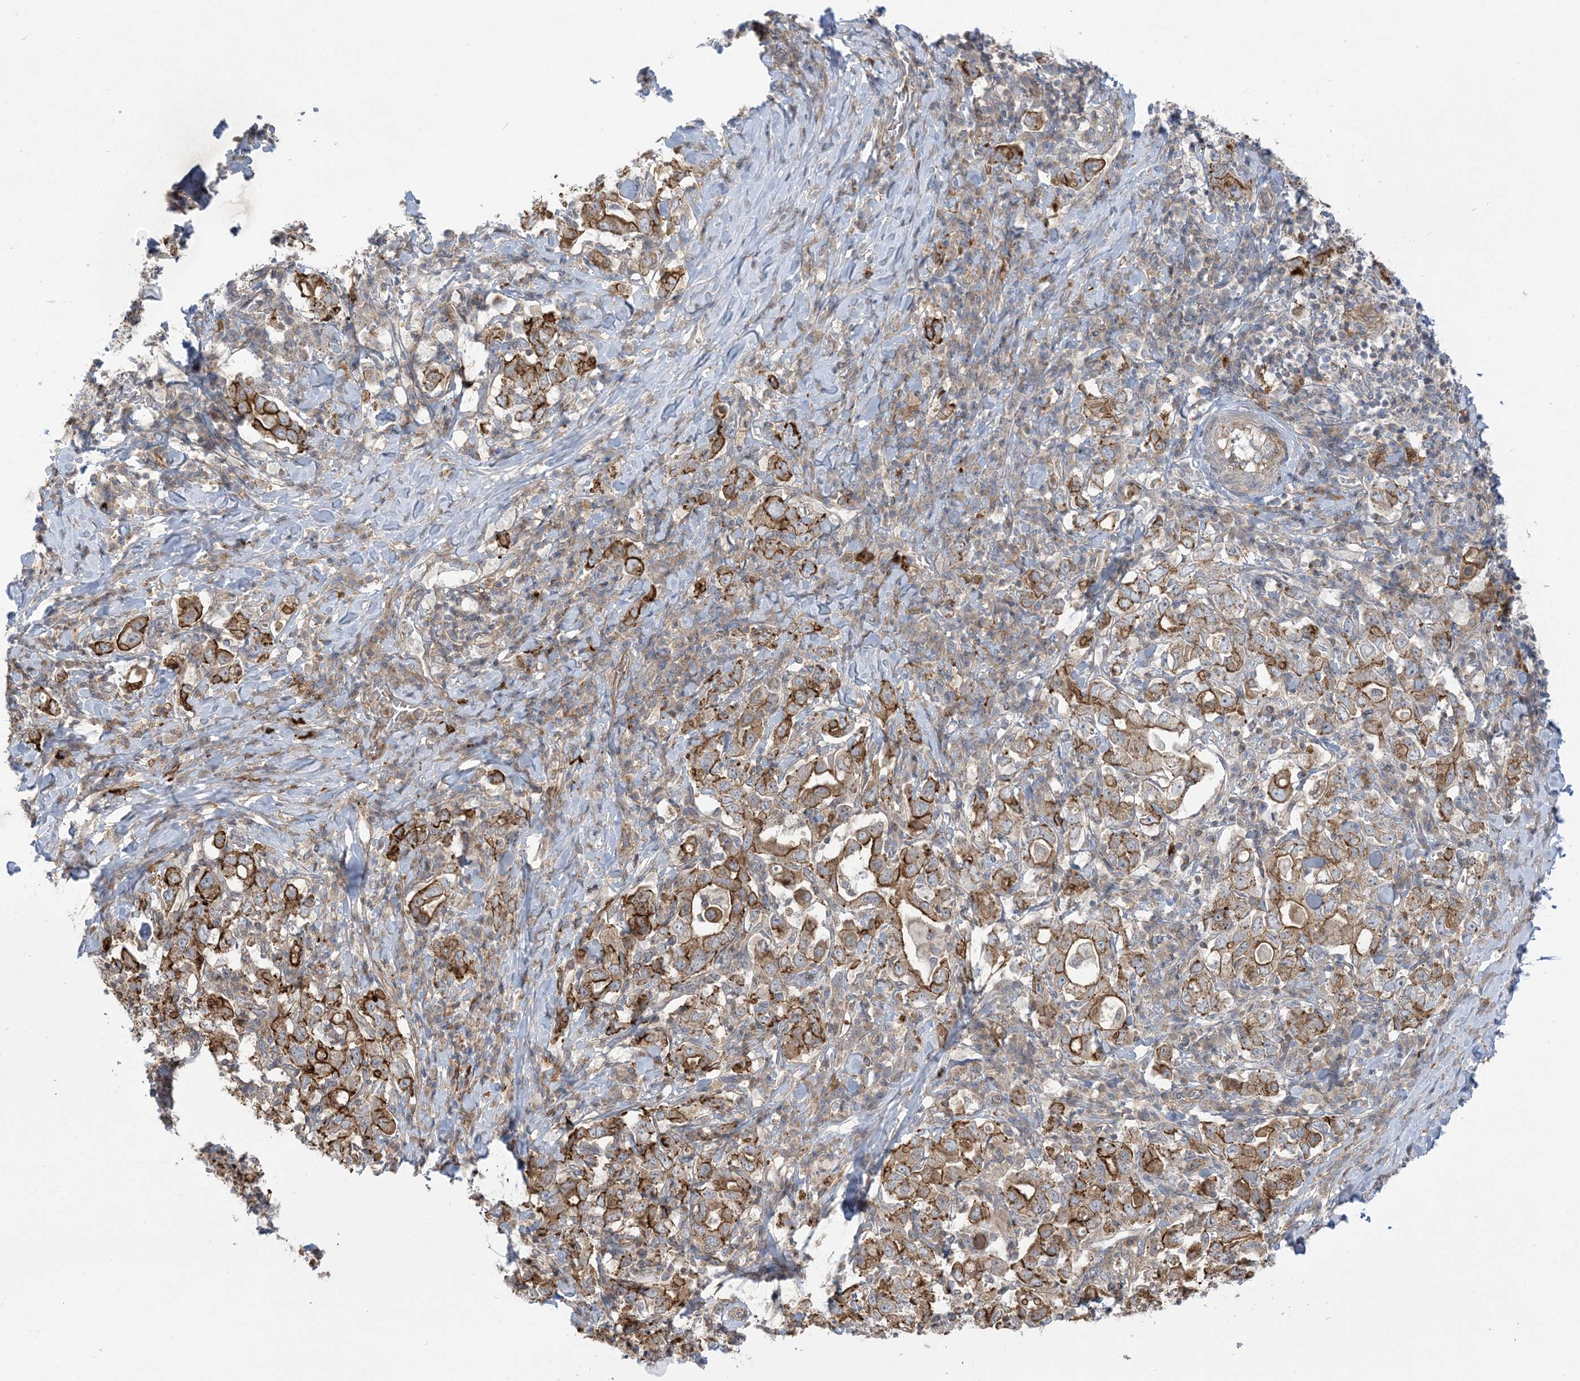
{"staining": {"intensity": "strong", "quantity": ">75%", "location": "cytoplasmic/membranous"}, "tissue": "stomach cancer", "cell_type": "Tumor cells", "image_type": "cancer", "snomed": [{"axis": "morphology", "description": "Adenocarcinoma, NOS"}, {"axis": "topography", "description": "Stomach, upper"}], "caption": "Stomach adenocarcinoma stained with a protein marker shows strong staining in tumor cells.", "gene": "ICMT", "patient": {"sex": "male", "age": 62}}